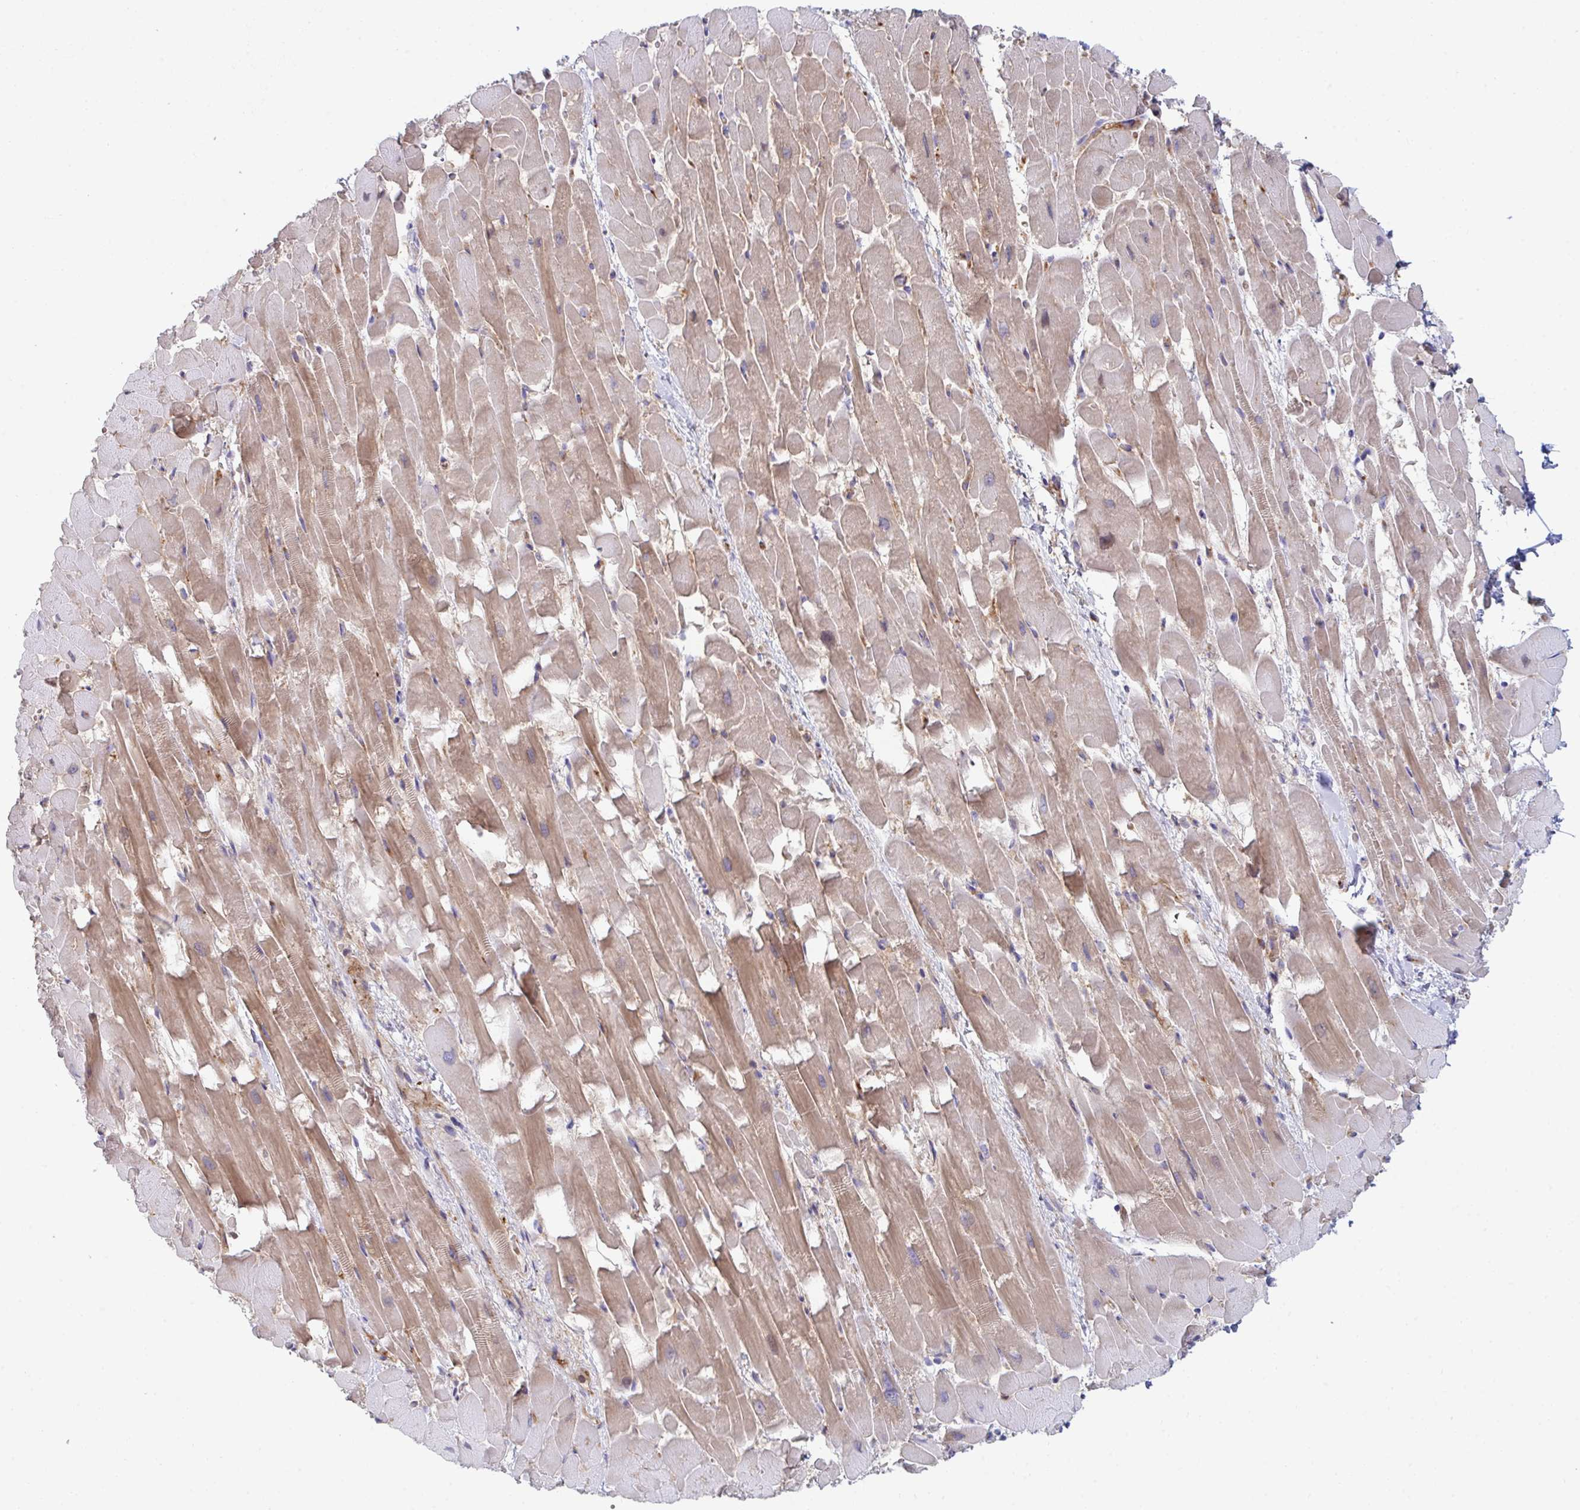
{"staining": {"intensity": "moderate", "quantity": ">75%", "location": "cytoplasmic/membranous"}, "tissue": "heart muscle", "cell_type": "Cardiomyocytes", "image_type": "normal", "snomed": [{"axis": "morphology", "description": "Normal tissue, NOS"}, {"axis": "topography", "description": "Heart"}], "caption": "Immunohistochemical staining of normal heart muscle reveals moderate cytoplasmic/membranous protein staining in approximately >75% of cardiomyocytes. (Stains: DAB (3,3'-diaminobenzidine) in brown, nuclei in blue, Microscopy: brightfield microscopy at high magnification).", "gene": "WNK1", "patient": {"sex": "male", "age": 37}}